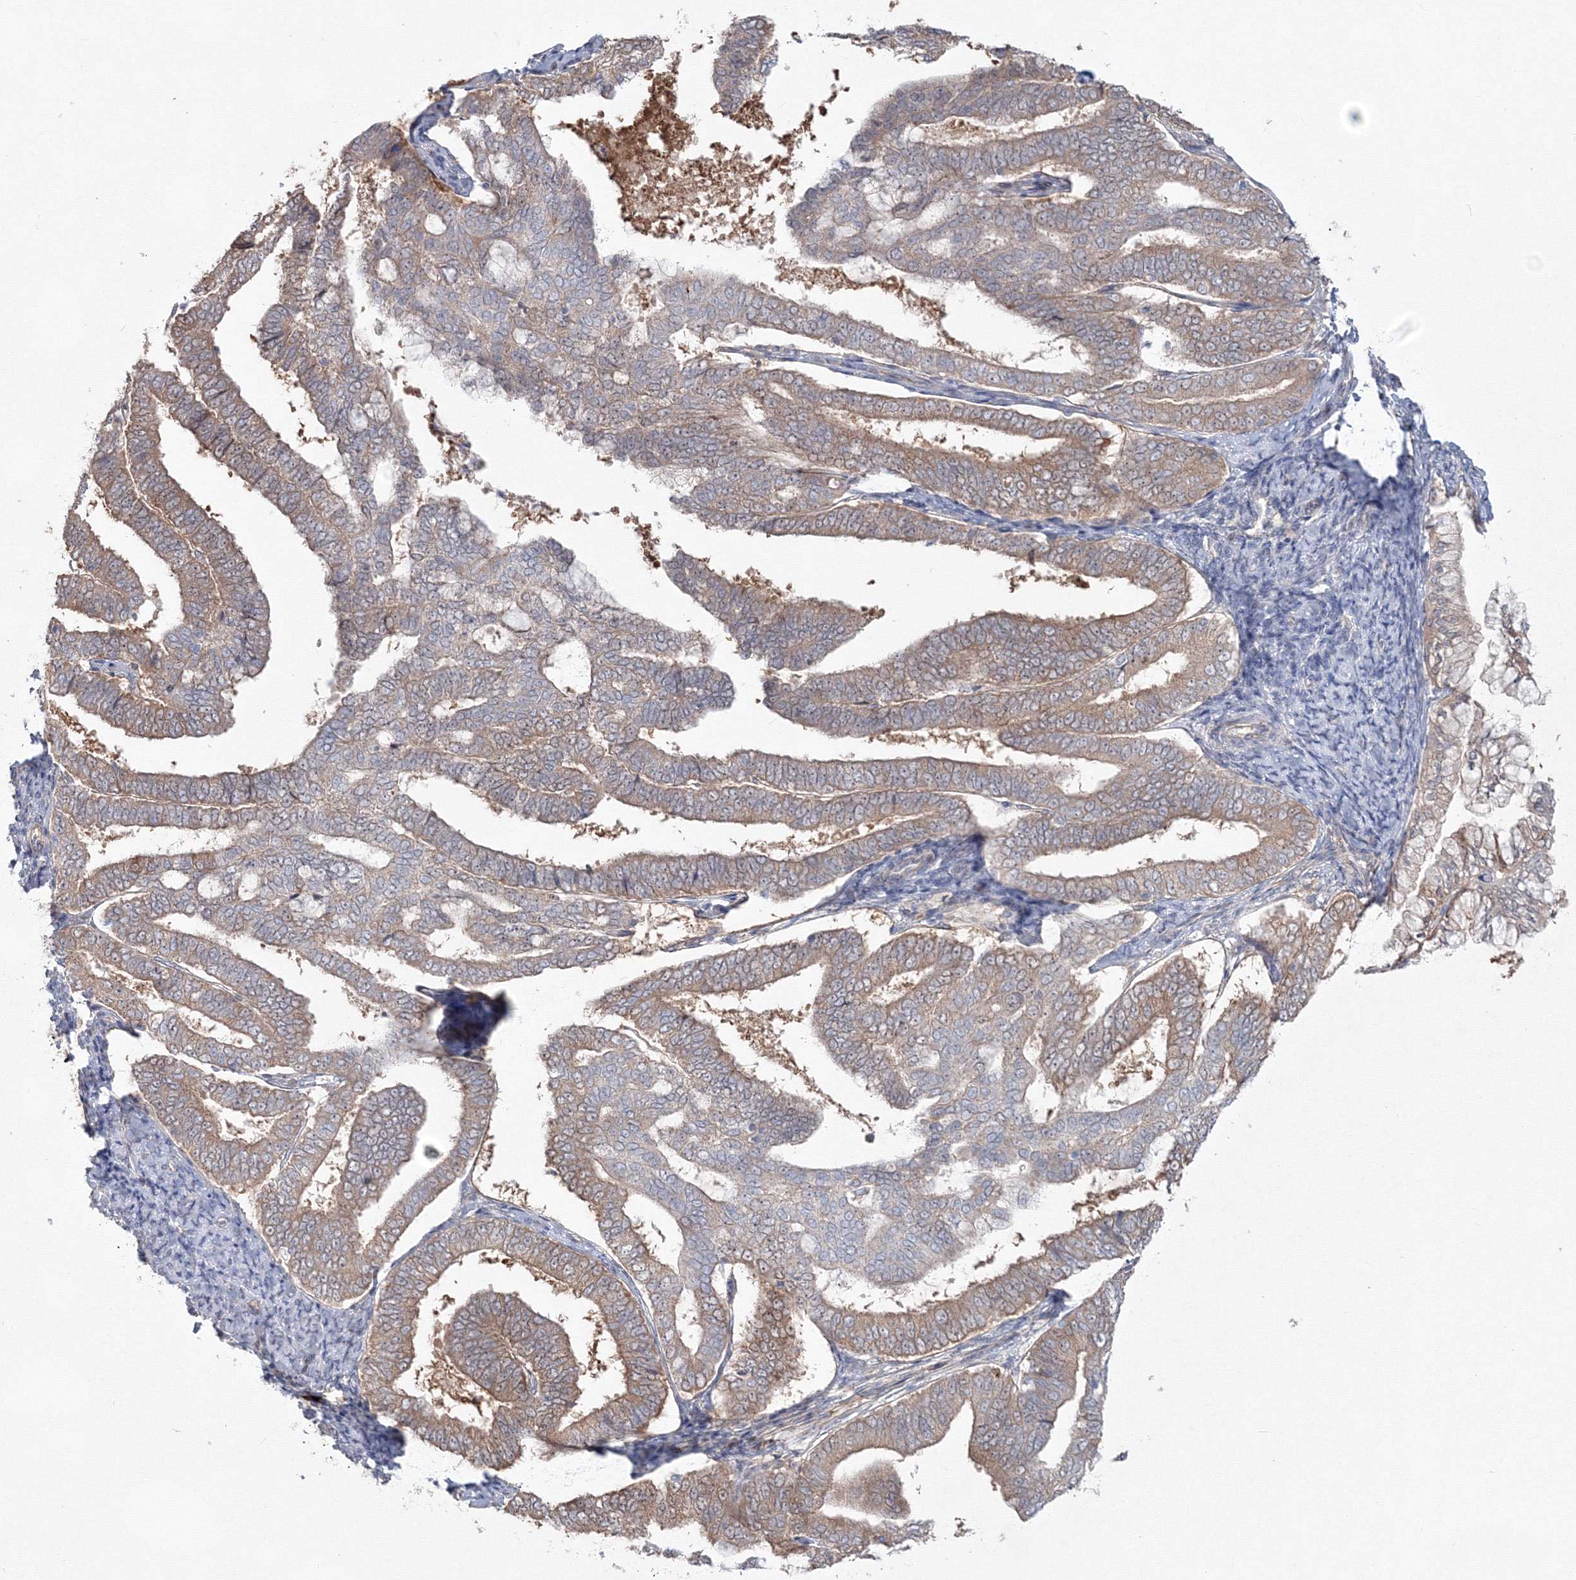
{"staining": {"intensity": "moderate", "quantity": ">75%", "location": "cytoplasmic/membranous"}, "tissue": "endometrial cancer", "cell_type": "Tumor cells", "image_type": "cancer", "snomed": [{"axis": "morphology", "description": "Adenocarcinoma, NOS"}, {"axis": "topography", "description": "Endometrium"}], "caption": "A high-resolution histopathology image shows IHC staining of endometrial cancer (adenocarcinoma), which shows moderate cytoplasmic/membranous expression in about >75% of tumor cells.", "gene": "MKRN2", "patient": {"sex": "female", "age": 63}}